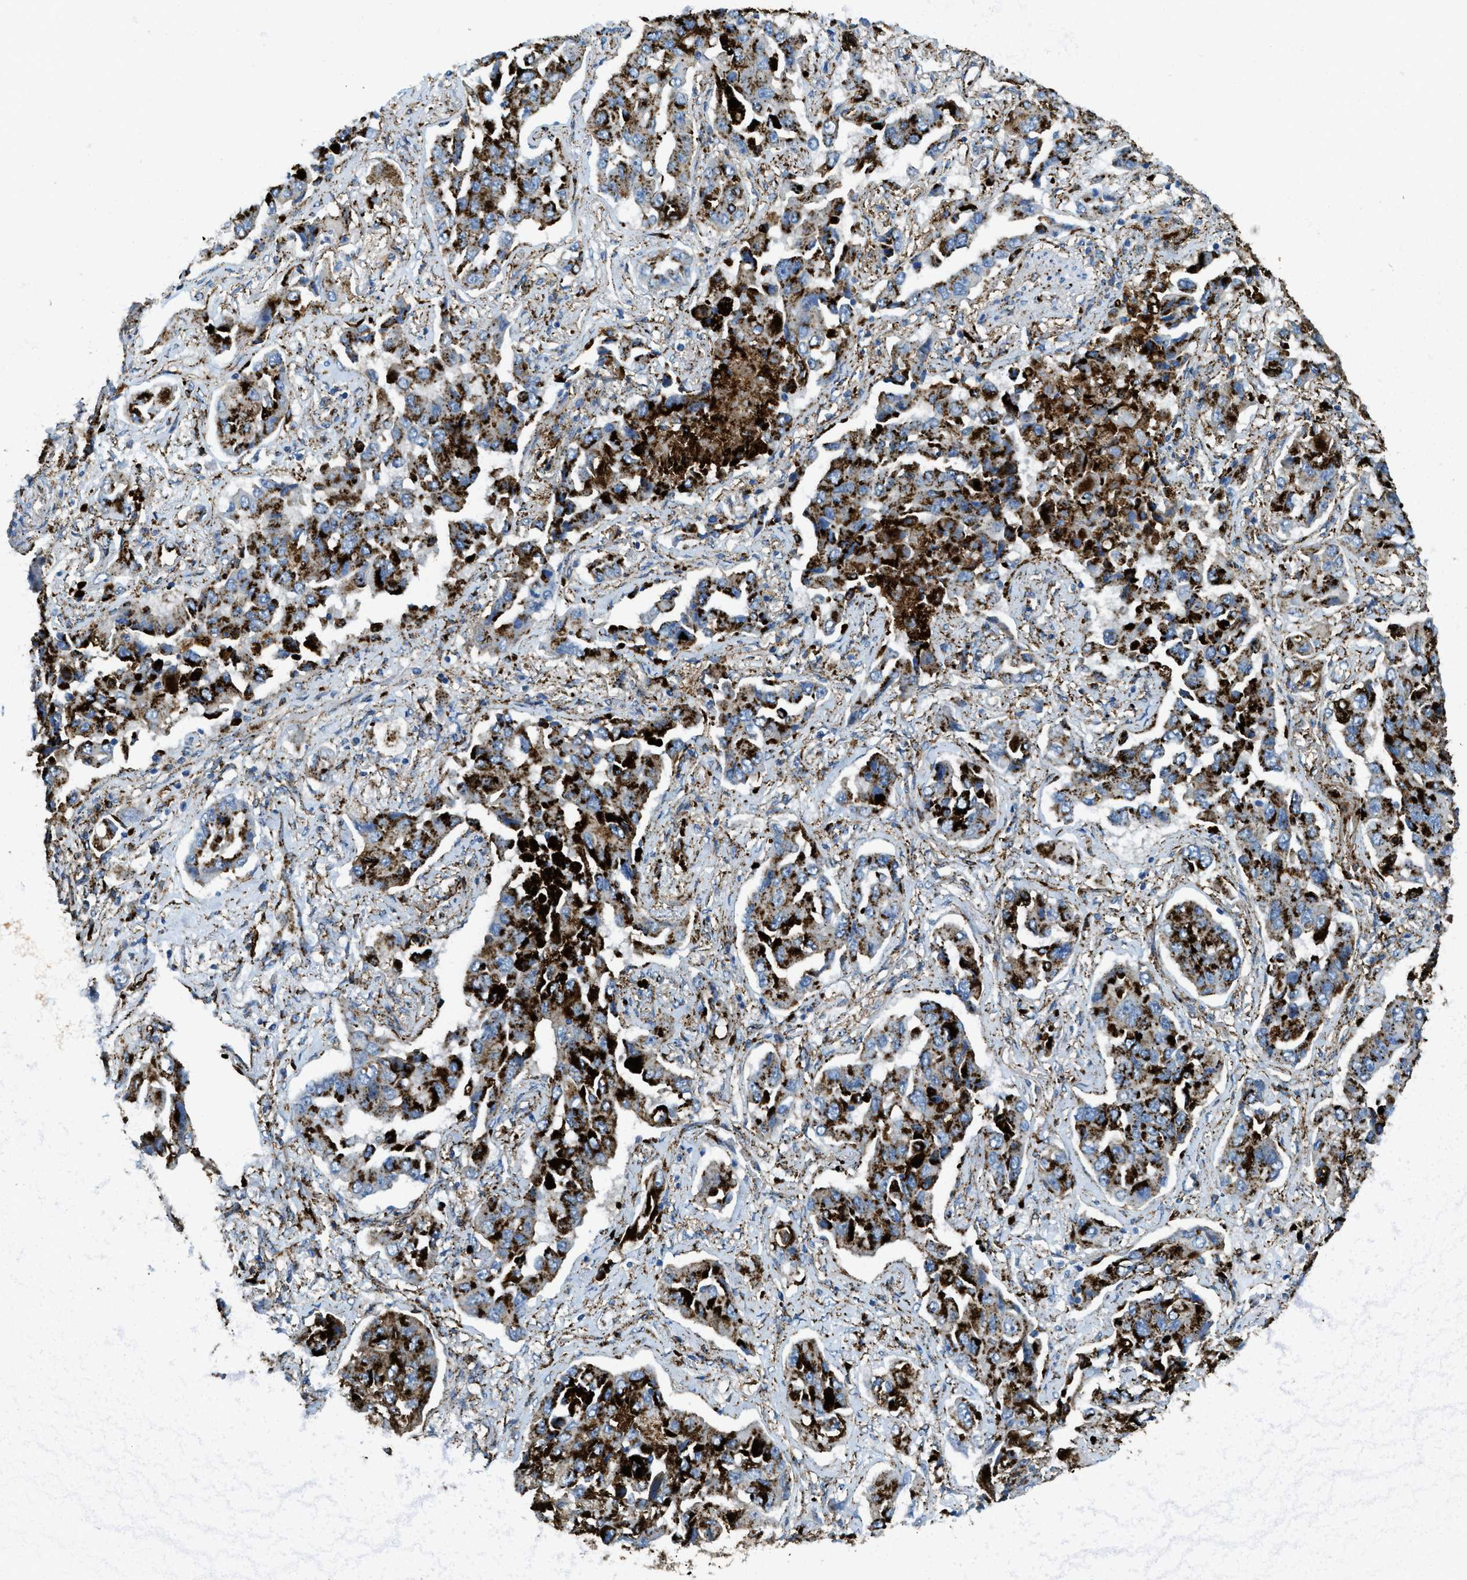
{"staining": {"intensity": "strong", "quantity": ">75%", "location": "cytoplasmic/membranous"}, "tissue": "lung cancer", "cell_type": "Tumor cells", "image_type": "cancer", "snomed": [{"axis": "morphology", "description": "Adenocarcinoma, NOS"}, {"axis": "topography", "description": "Lung"}], "caption": "Strong cytoplasmic/membranous expression for a protein is seen in about >75% of tumor cells of lung cancer (adenocarcinoma) using immunohistochemistry (IHC).", "gene": "SCARB2", "patient": {"sex": "female", "age": 65}}